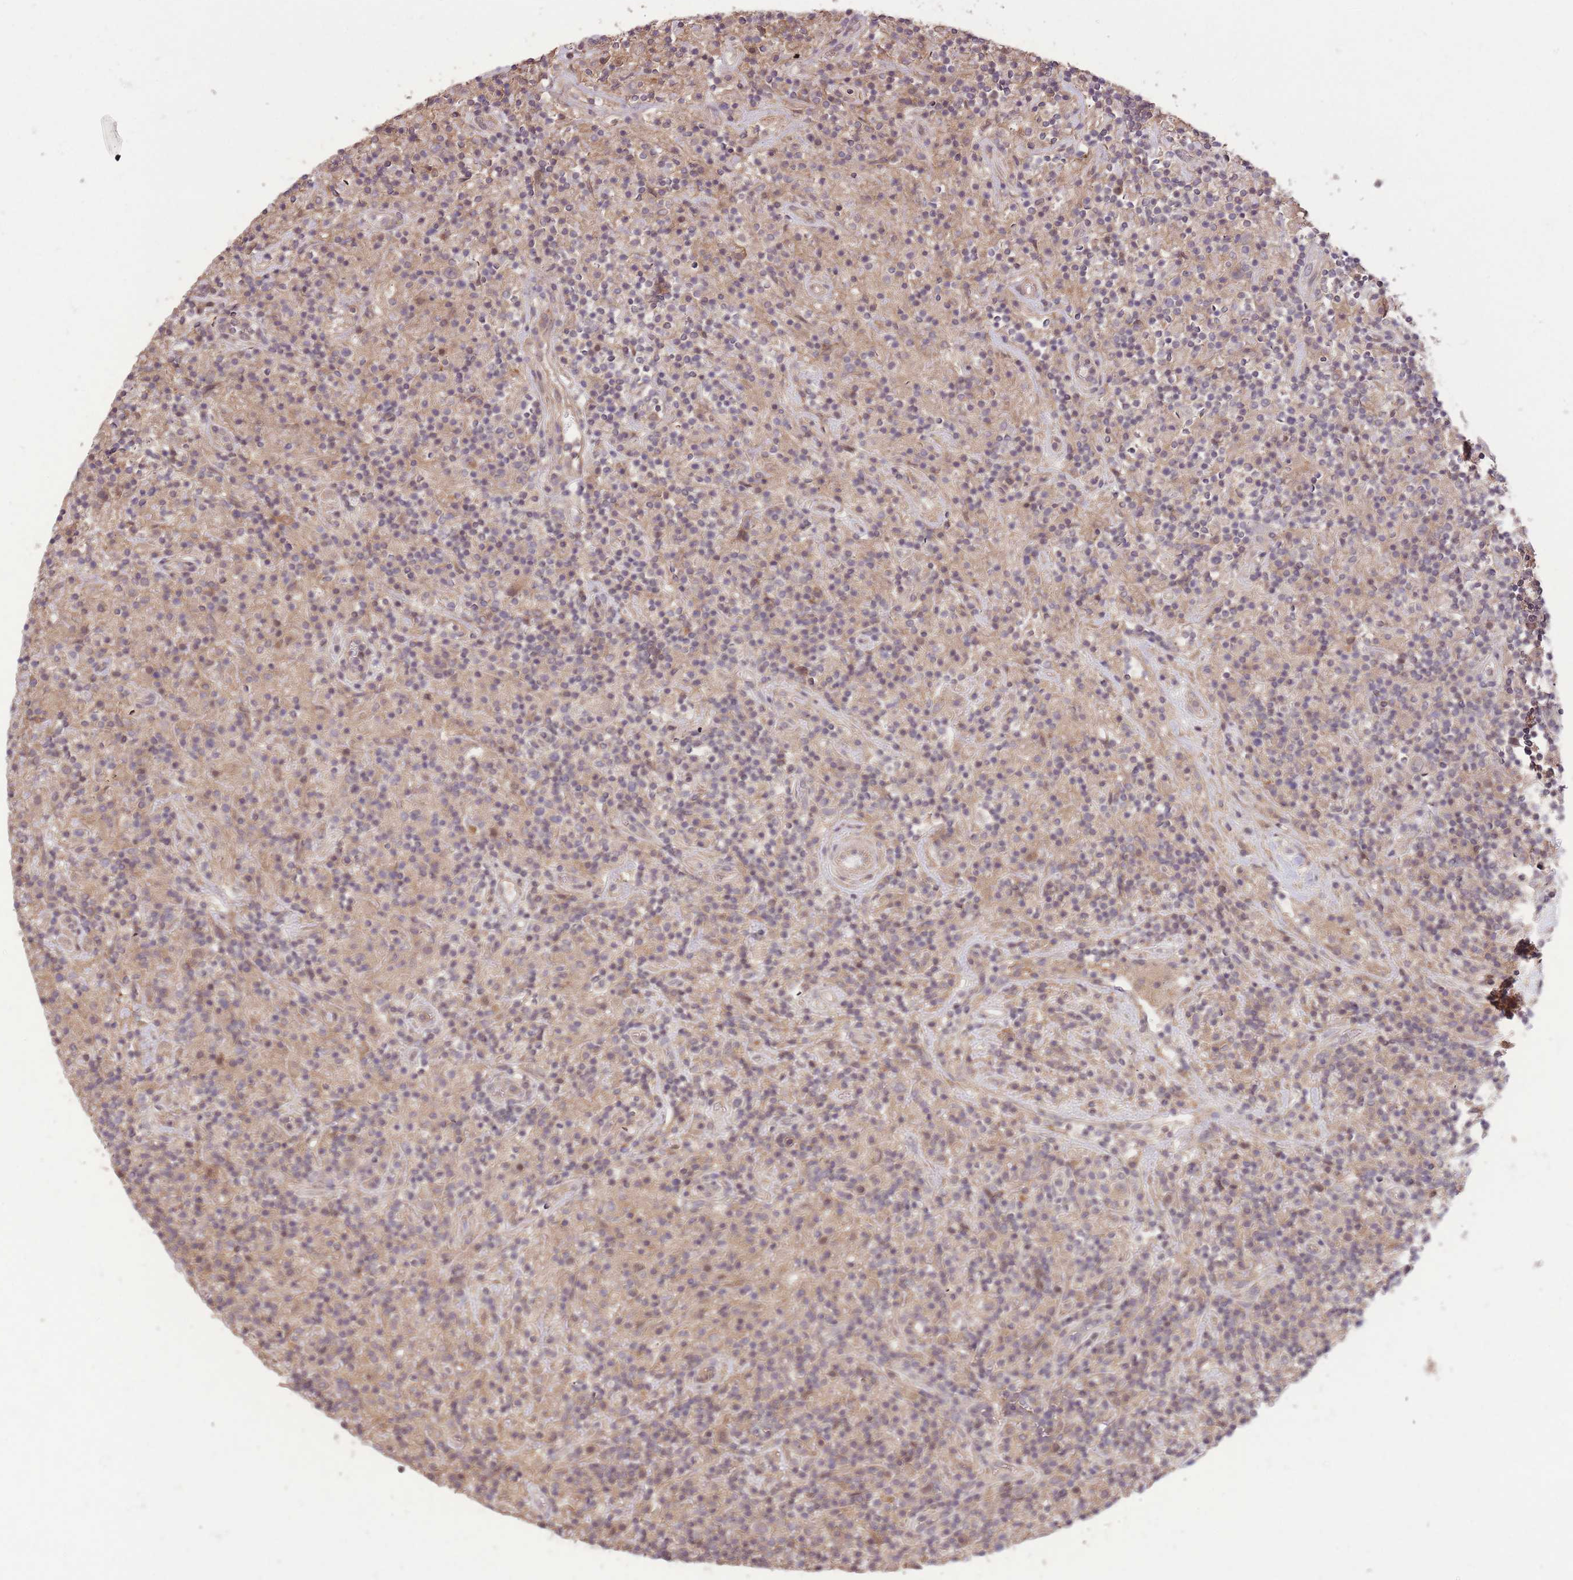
{"staining": {"intensity": "weak", "quantity": "<25%", "location": "cytoplasmic/membranous"}, "tissue": "lymphoma", "cell_type": "Tumor cells", "image_type": "cancer", "snomed": [{"axis": "morphology", "description": "Hodgkin's disease, NOS"}, {"axis": "topography", "description": "Lymph node"}], "caption": "Immunohistochemistry histopathology image of neoplastic tissue: human lymphoma stained with DAB (3,3'-diaminobenzidine) reveals no significant protein staining in tumor cells. (DAB IHC visualized using brightfield microscopy, high magnification).", "gene": "POLR3F", "patient": {"sex": "male", "age": 70}}